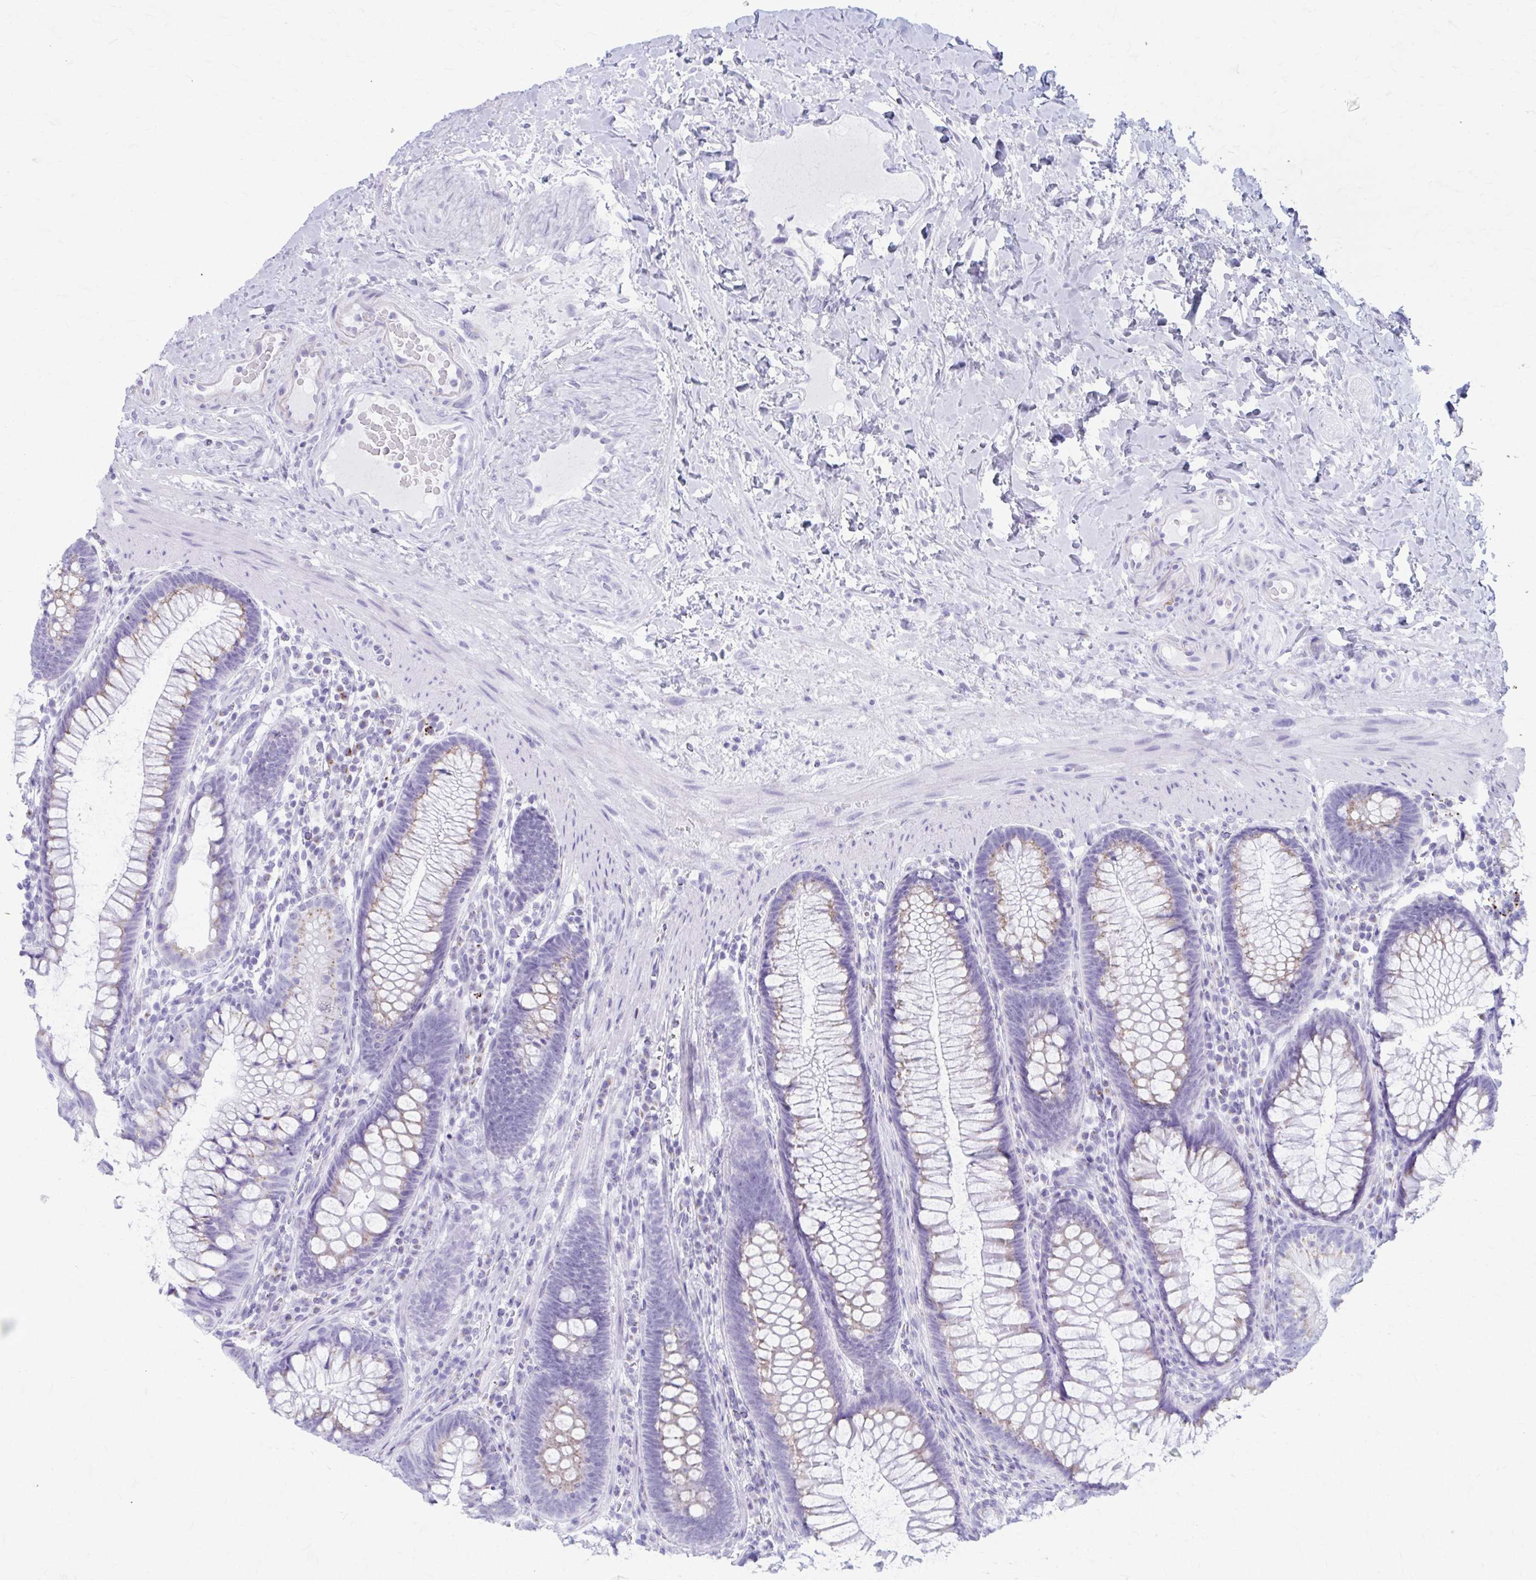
{"staining": {"intensity": "negative", "quantity": "none", "location": "none"}, "tissue": "colon", "cell_type": "Endothelial cells", "image_type": "normal", "snomed": [{"axis": "morphology", "description": "Normal tissue, NOS"}, {"axis": "morphology", "description": "Adenoma, NOS"}, {"axis": "topography", "description": "Soft tissue"}, {"axis": "topography", "description": "Colon"}], "caption": "Immunohistochemistry (IHC) of normal colon reveals no staining in endothelial cells.", "gene": "KCNE2", "patient": {"sex": "male", "age": 47}}